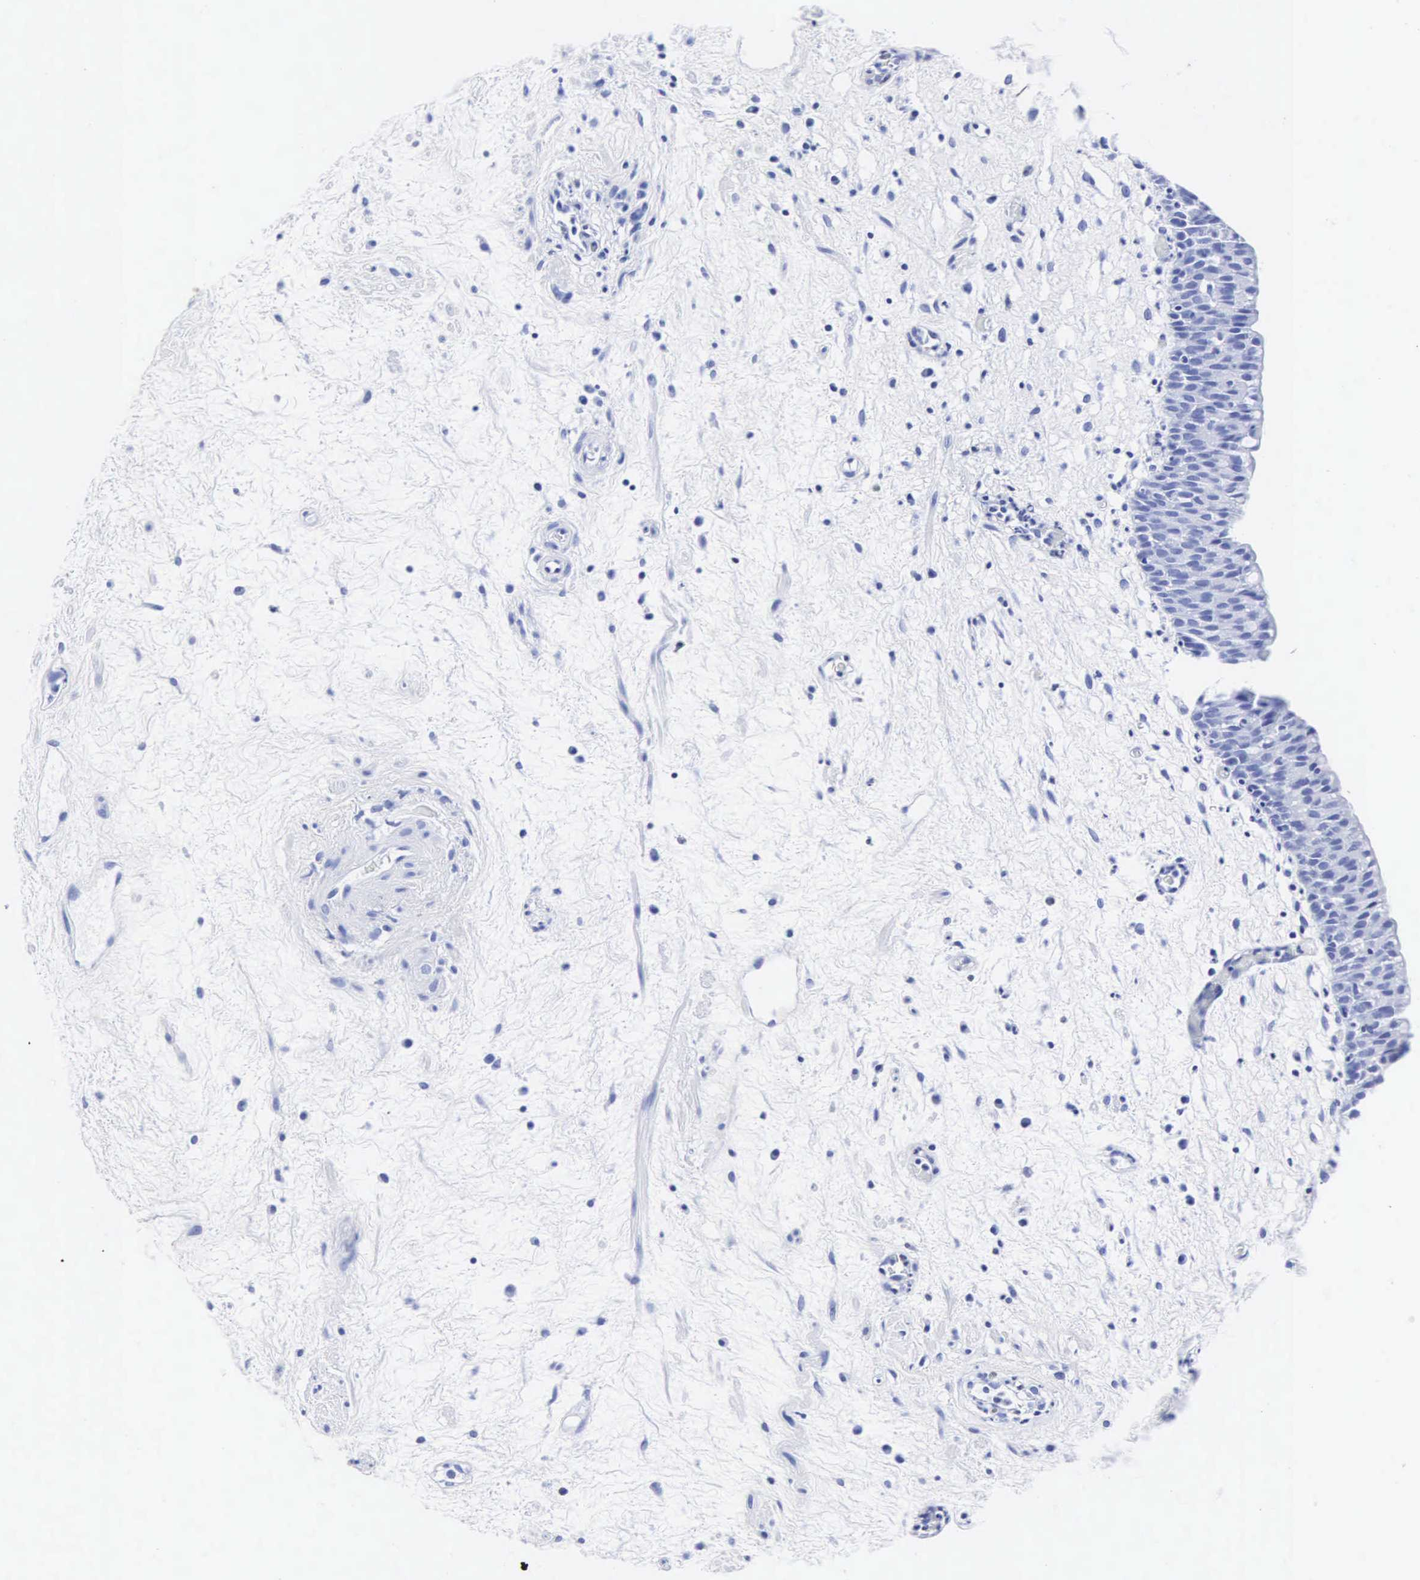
{"staining": {"intensity": "negative", "quantity": "none", "location": "none"}, "tissue": "urinary bladder", "cell_type": "Urothelial cells", "image_type": "normal", "snomed": [{"axis": "morphology", "description": "Normal tissue, NOS"}, {"axis": "topography", "description": "Urinary bladder"}], "caption": "IHC micrograph of normal human urinary bladder stained for a protein (brown), which reveals no staining in urothelial cells.", "gene": "INS", "patient": {"sex": "male", "age": 48}}